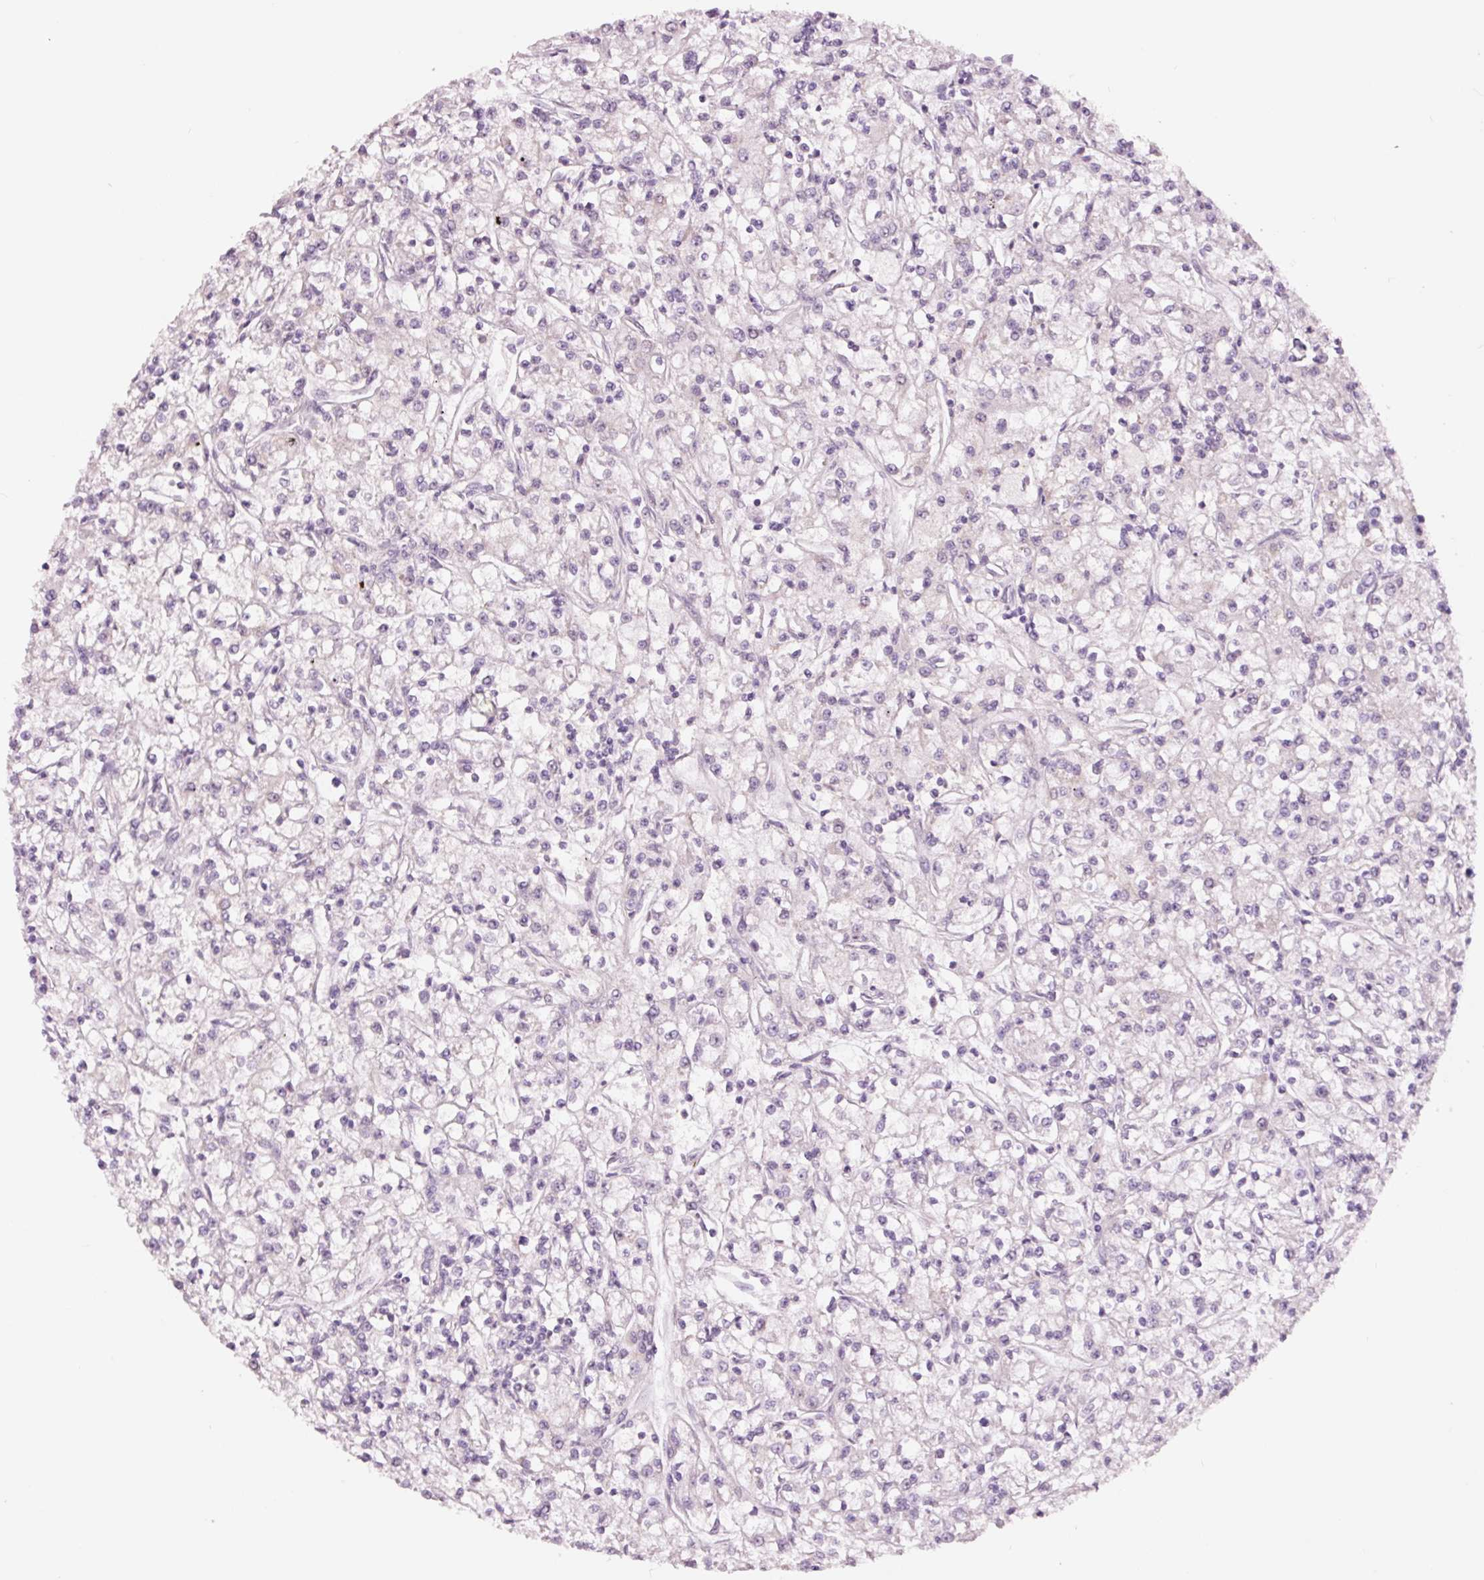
{"staining": {"intensity": "negative", "quantity": "none", "location": "none"}, "tissue": "renal cancer", "cell_type": "Tumor cells", "image_type": "cancer", "snomed": [{"axis": "morphology", "description": "Adenocarcinoma, NOS"}, {"axis": "topography", "description": "Kidney"}], "caption": "The immunohistochemistry image has no significant staining in tumor cells of renal adenocarcinoma tissue.", "gene": "DAPP1", "patient": {"sex": "female", "age": 59}}